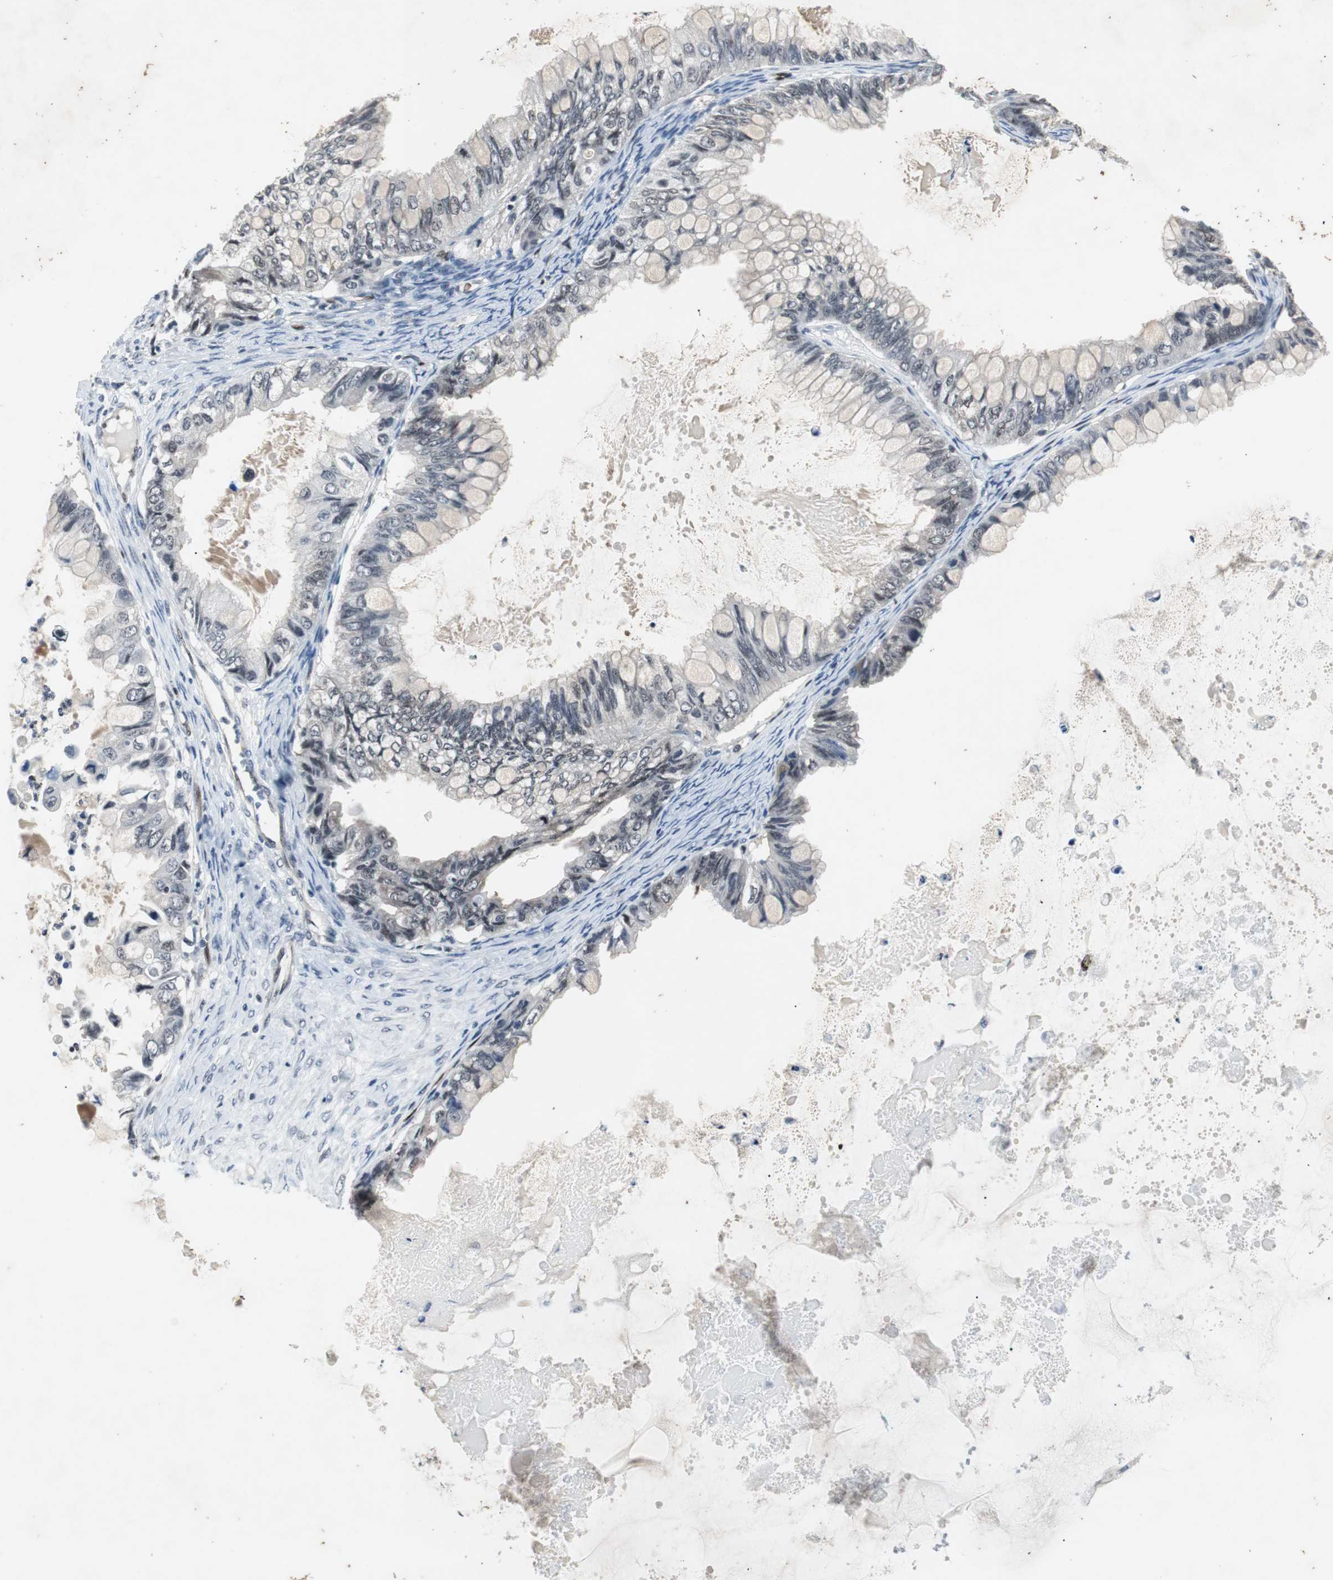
{"staining": {"intensity": "negative", "quantity": "none", "location": "none"}, "tissue": "ovarian cancer", "cell_type": "Tumor cells", "image_type": "cancer", "snomed": [{"axis": "morphology", "description": "Cystadenocarcinoma, mucinous, NOS"}, {"axis": "topography", "description": "Ovary"}], "caption": "Tumor cells are negative for brown protein staining in ovarian cancer.", "gene": "SMAD1", "patient": {"sex": "female", "age": 80}}